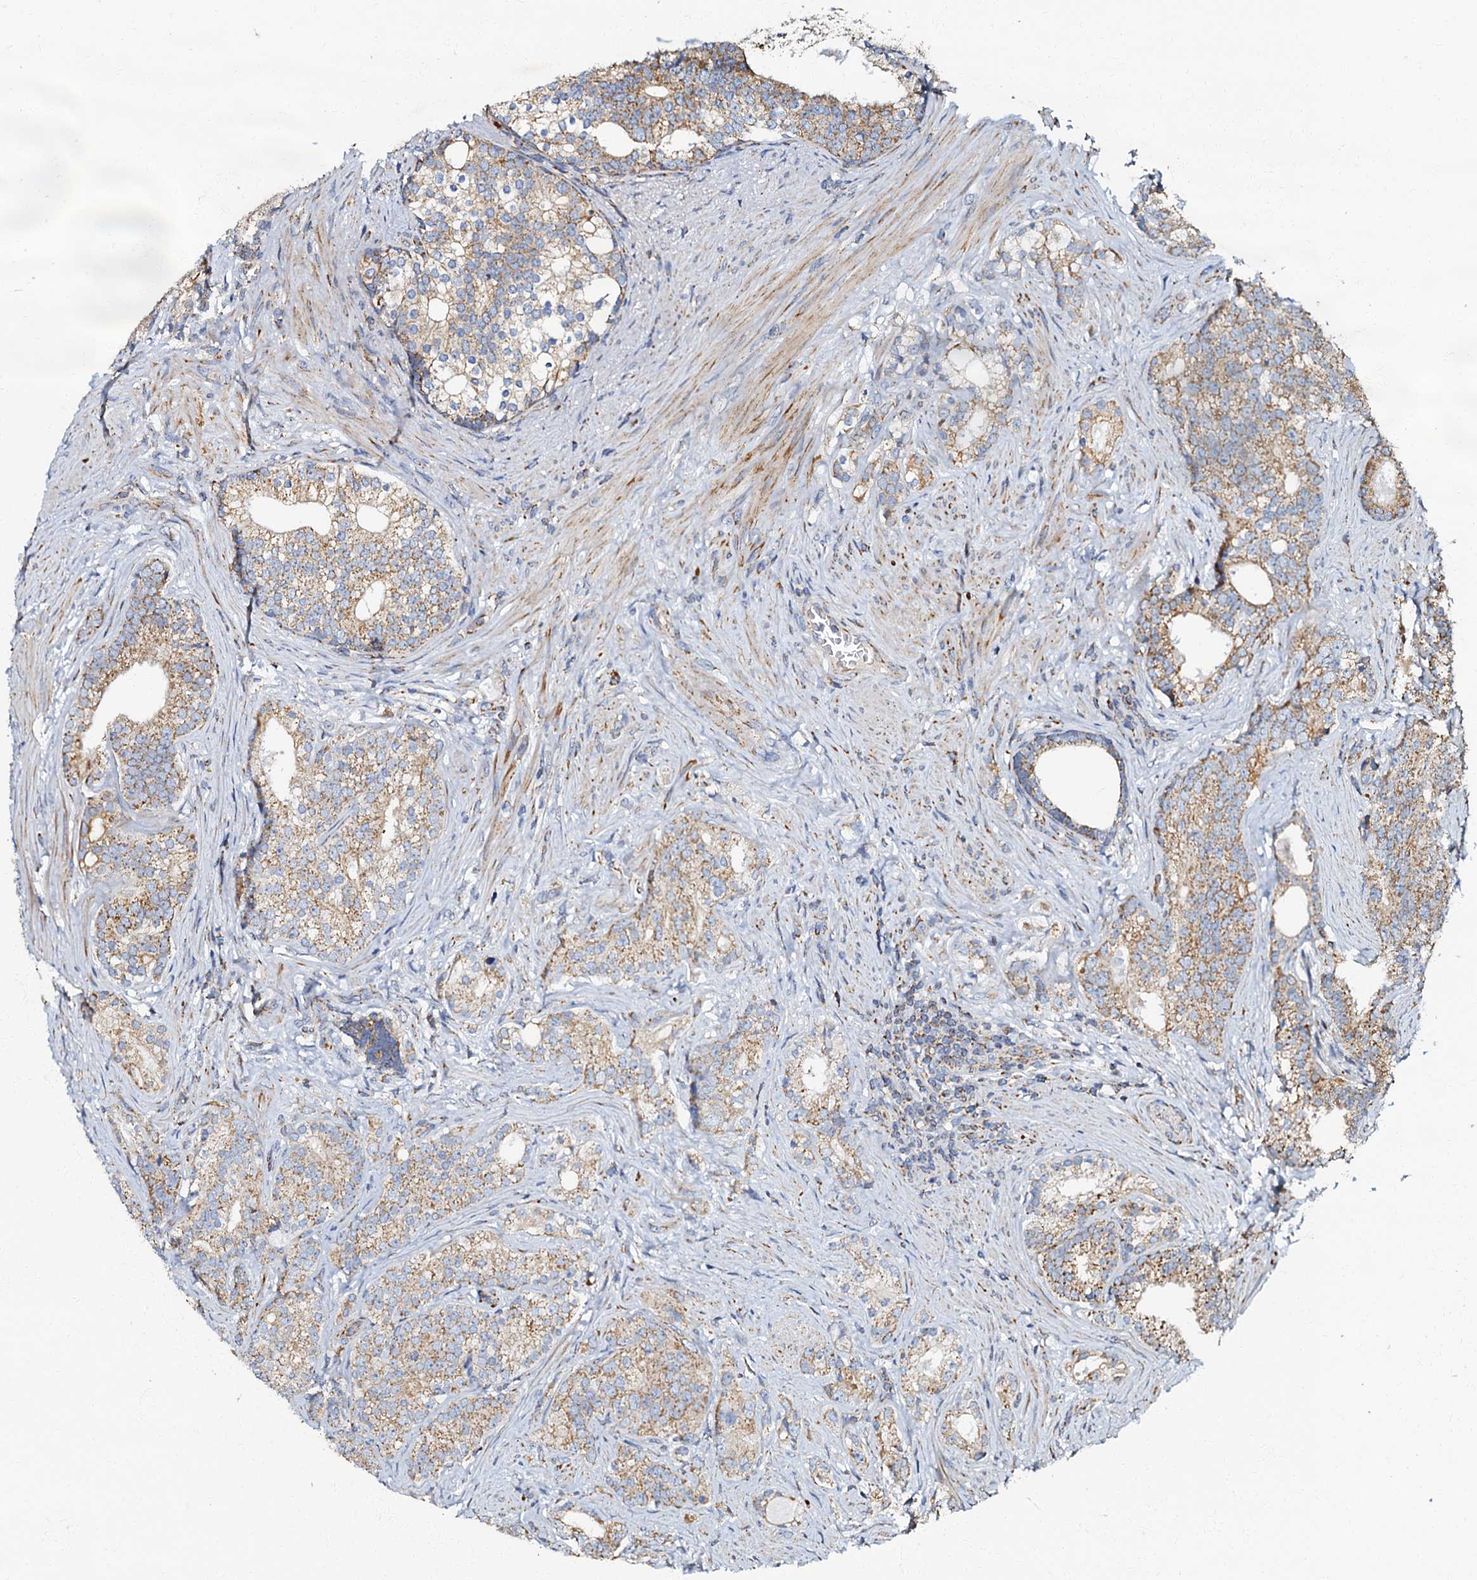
{"staining": {"intensity": "moderate", "quantity": ">75%", "location": "cytoplasmic/membranous"}, "tissue": "prostate cancer", "cell_type": "Tumor cells", "image_type": "cancer", "snomed": [{"axis": "morphology", "description": "Adenocarcinoma, Low grade"}, {"axis": "topography", "description": "Prostate"}], "caption": "Immunohistochemistry (DAB (3,3'-diaminobenzidine)) staining of adenocarcinoma (low-grade) (prostate) displays moderate cytoplasmic/membranous protein expression in about >75% of tumor cells.", "gene": "NDUFA12", "patient": {"sex": "male", "age": 71}}